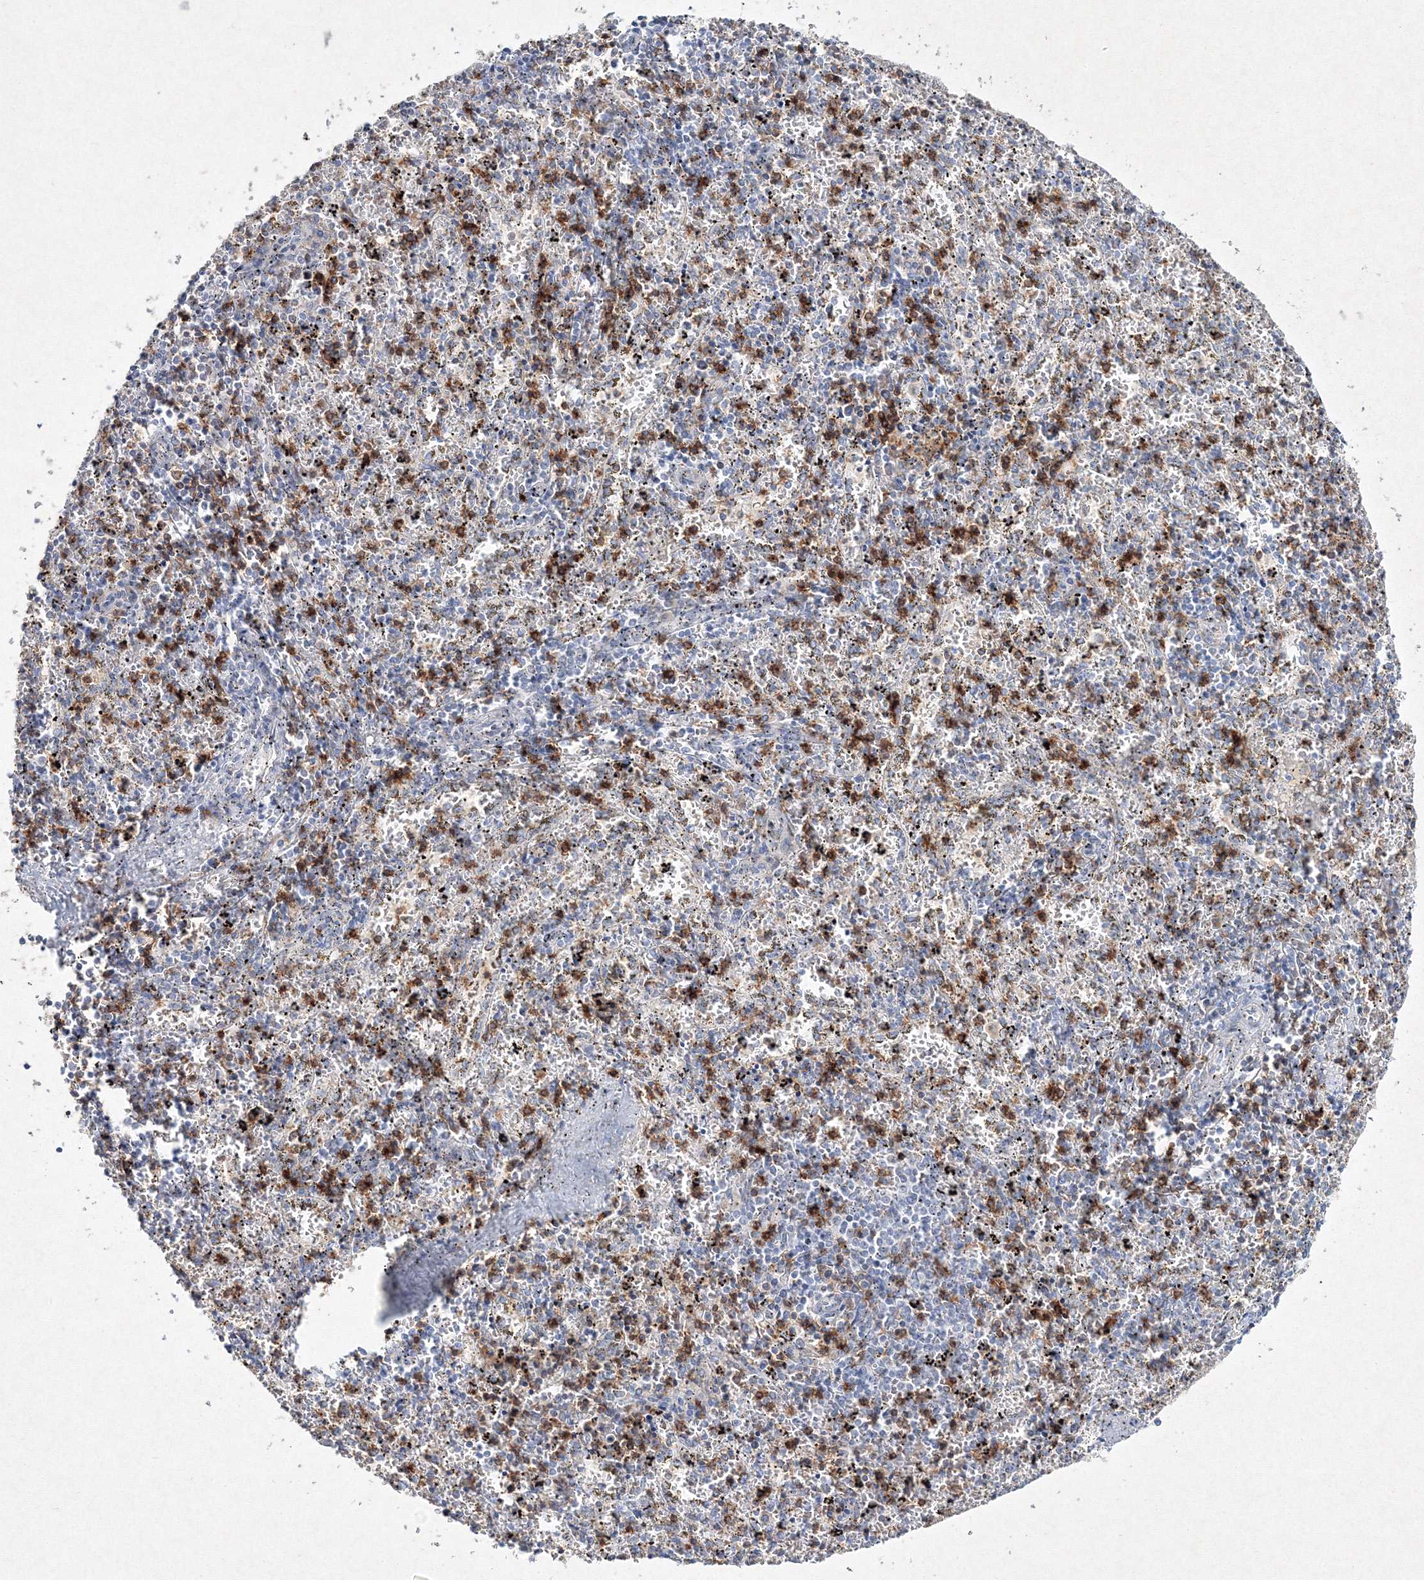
{"staining": {"intensity": "strong", "quantity": "25%-75%", "location": "cytoplasmic/membranous"}, "tissue": "spleen", "cell_type": "Cells in red pulp", "image_type": "normal", "snomed": [{"axis": "morphology", "description": "Normal tissue, NOS"}, {"axis": "topography", "description": "Spleen"}], "caption": "Immunohistochemical staining of normal human spleen shows 25%-75% levels of strong cytoplasmic/membranous protein expression in approximately 25%-75% of cells in red pulp. (DAB IHC with brightfield microscopy, high magnification).", "gene": "HCST", "patient": {"sex": "male", "age": 11}}